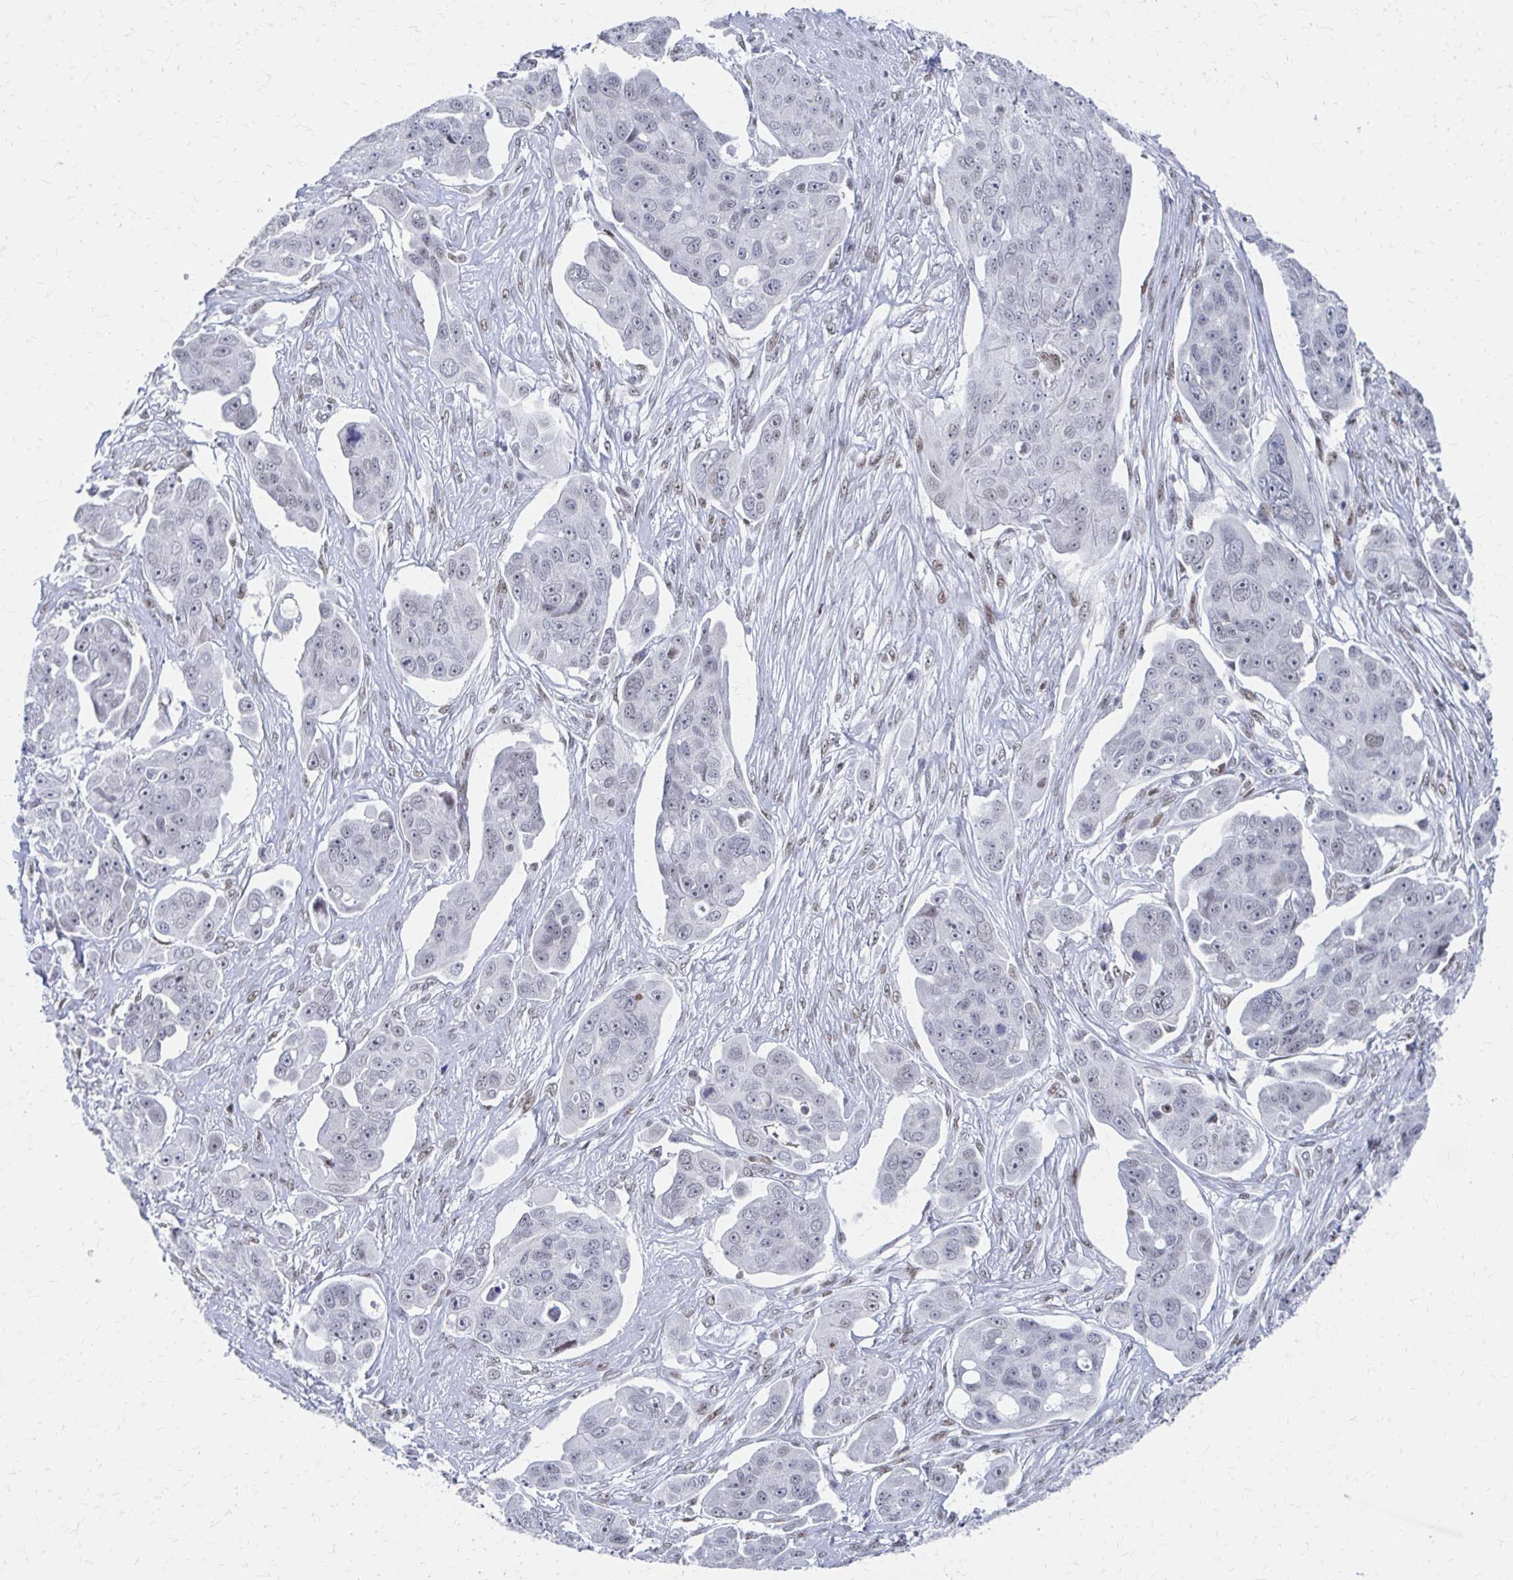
{"staining": {"intensity": "negative", "quantity": "none", "location": "none"}, "tissue": "ovarian cancer", "cell_type": "Tumor cells", "image_type": "cancer", "snomed": [{"axis": "morphology", "description": "Carcinoma, endometroid"}, {"axis": "topography", "description": "Ovary"}], "caption": "Tumor cells show no significant positivity in ovarian endometroid carcinoma.", "gene": "CDIN1", "patient": {"sex": "female", "age": 70}}